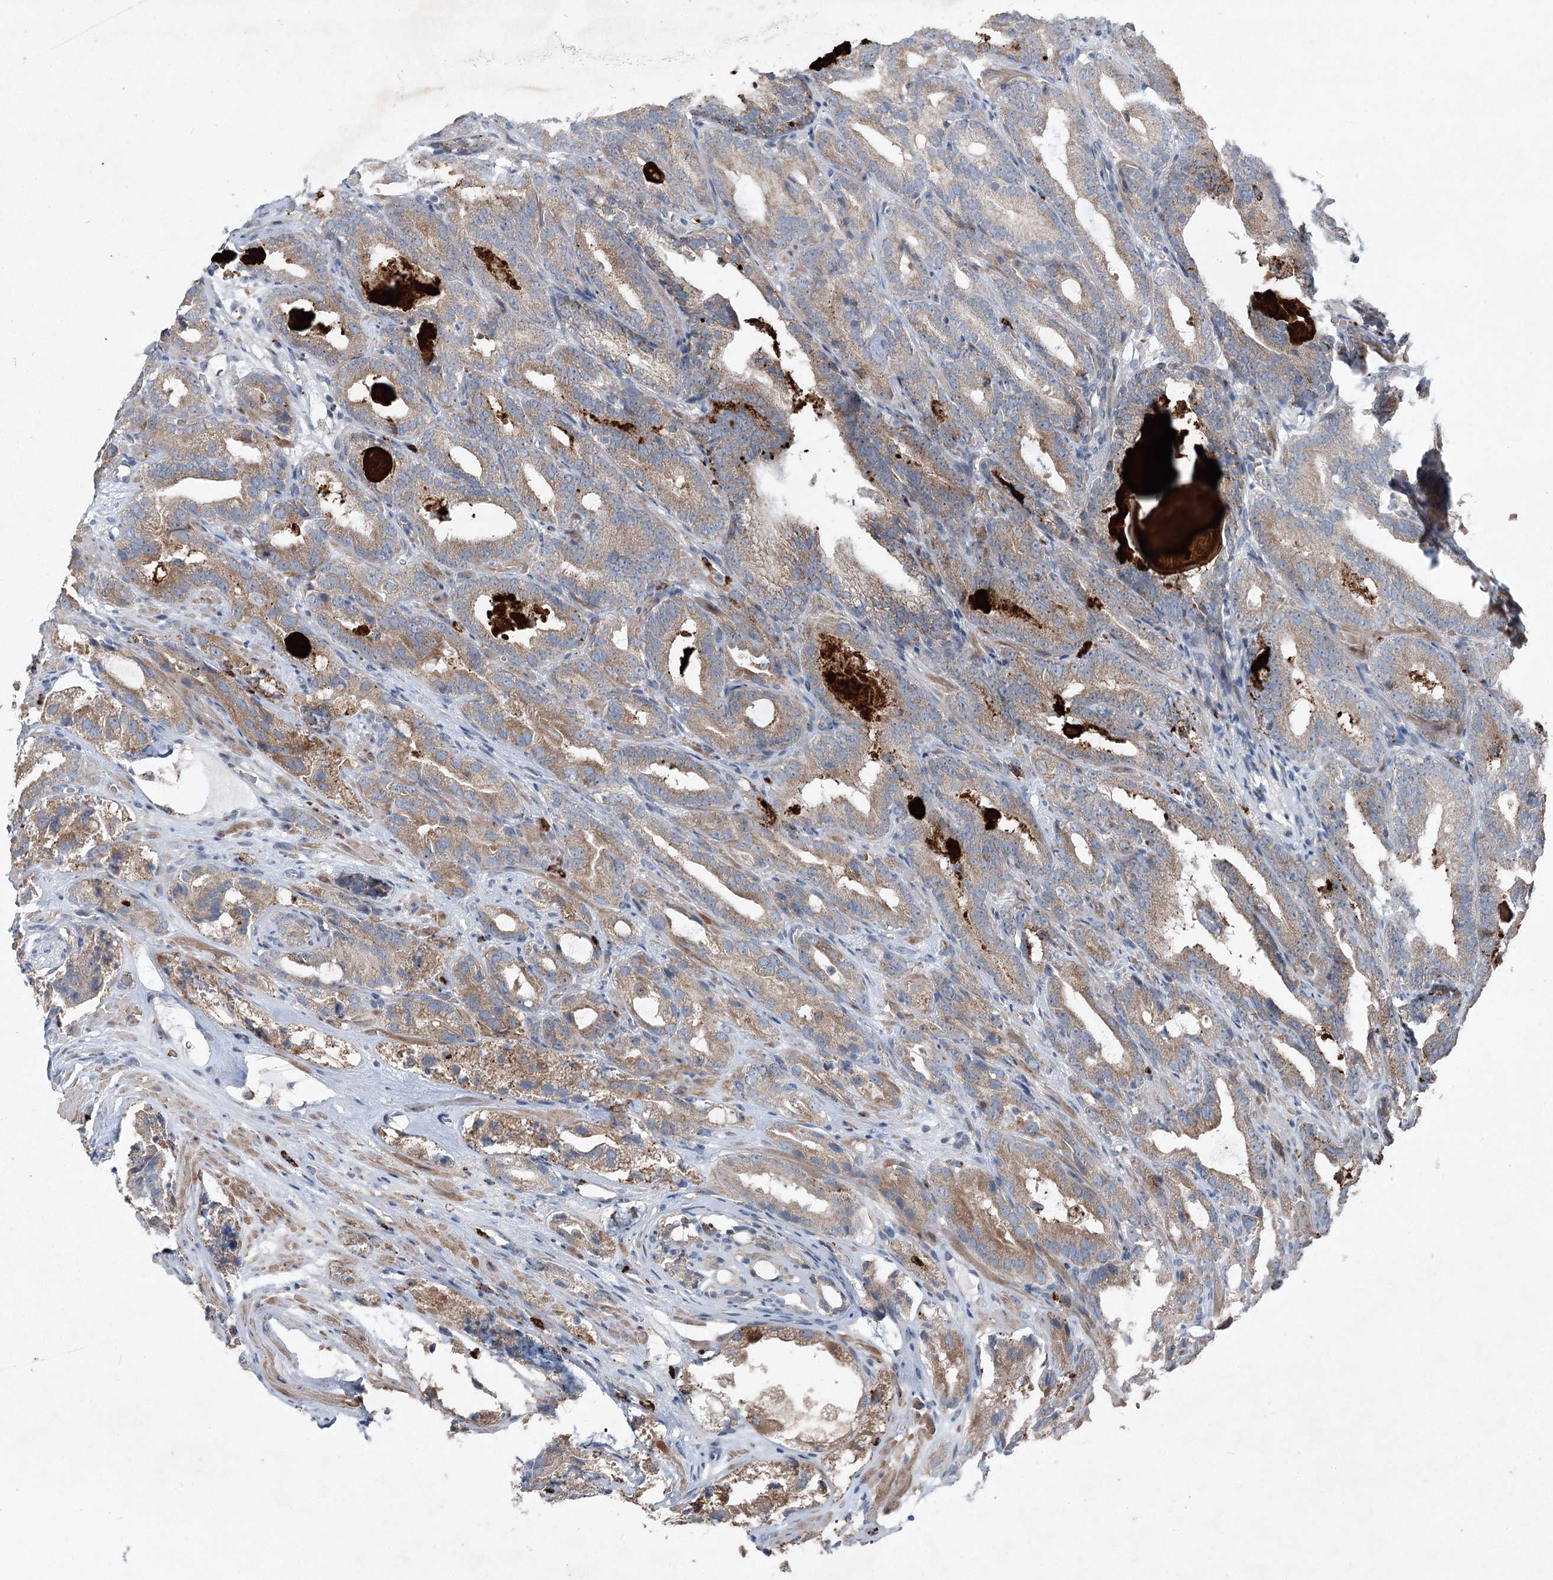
{"staining": {"intensity": "moderate", "quantity": ">75%", "location": "cytoplasmic/membranous"}, "tissue": "prostate cancer", "cell_type": "Tumor cells", "image_type": "cancer", "snomed": [{"axis": "morphology", "description": "Adenocarcinoma, High grade"}, {"axis": "topography", "description": "Prostate"}], "caption": "DAB immunohistochemical staining of adenocarcinoma (high-grade) (prostate) displays moderate cytoplasmic/membranous protein expression in approximately >75% of tumor cells. (brown staining indicates protein expression, while blue staining denotes nuclei).", "gene": "PLA2G12A", "patient": {"sex": "male", "age": 57}}